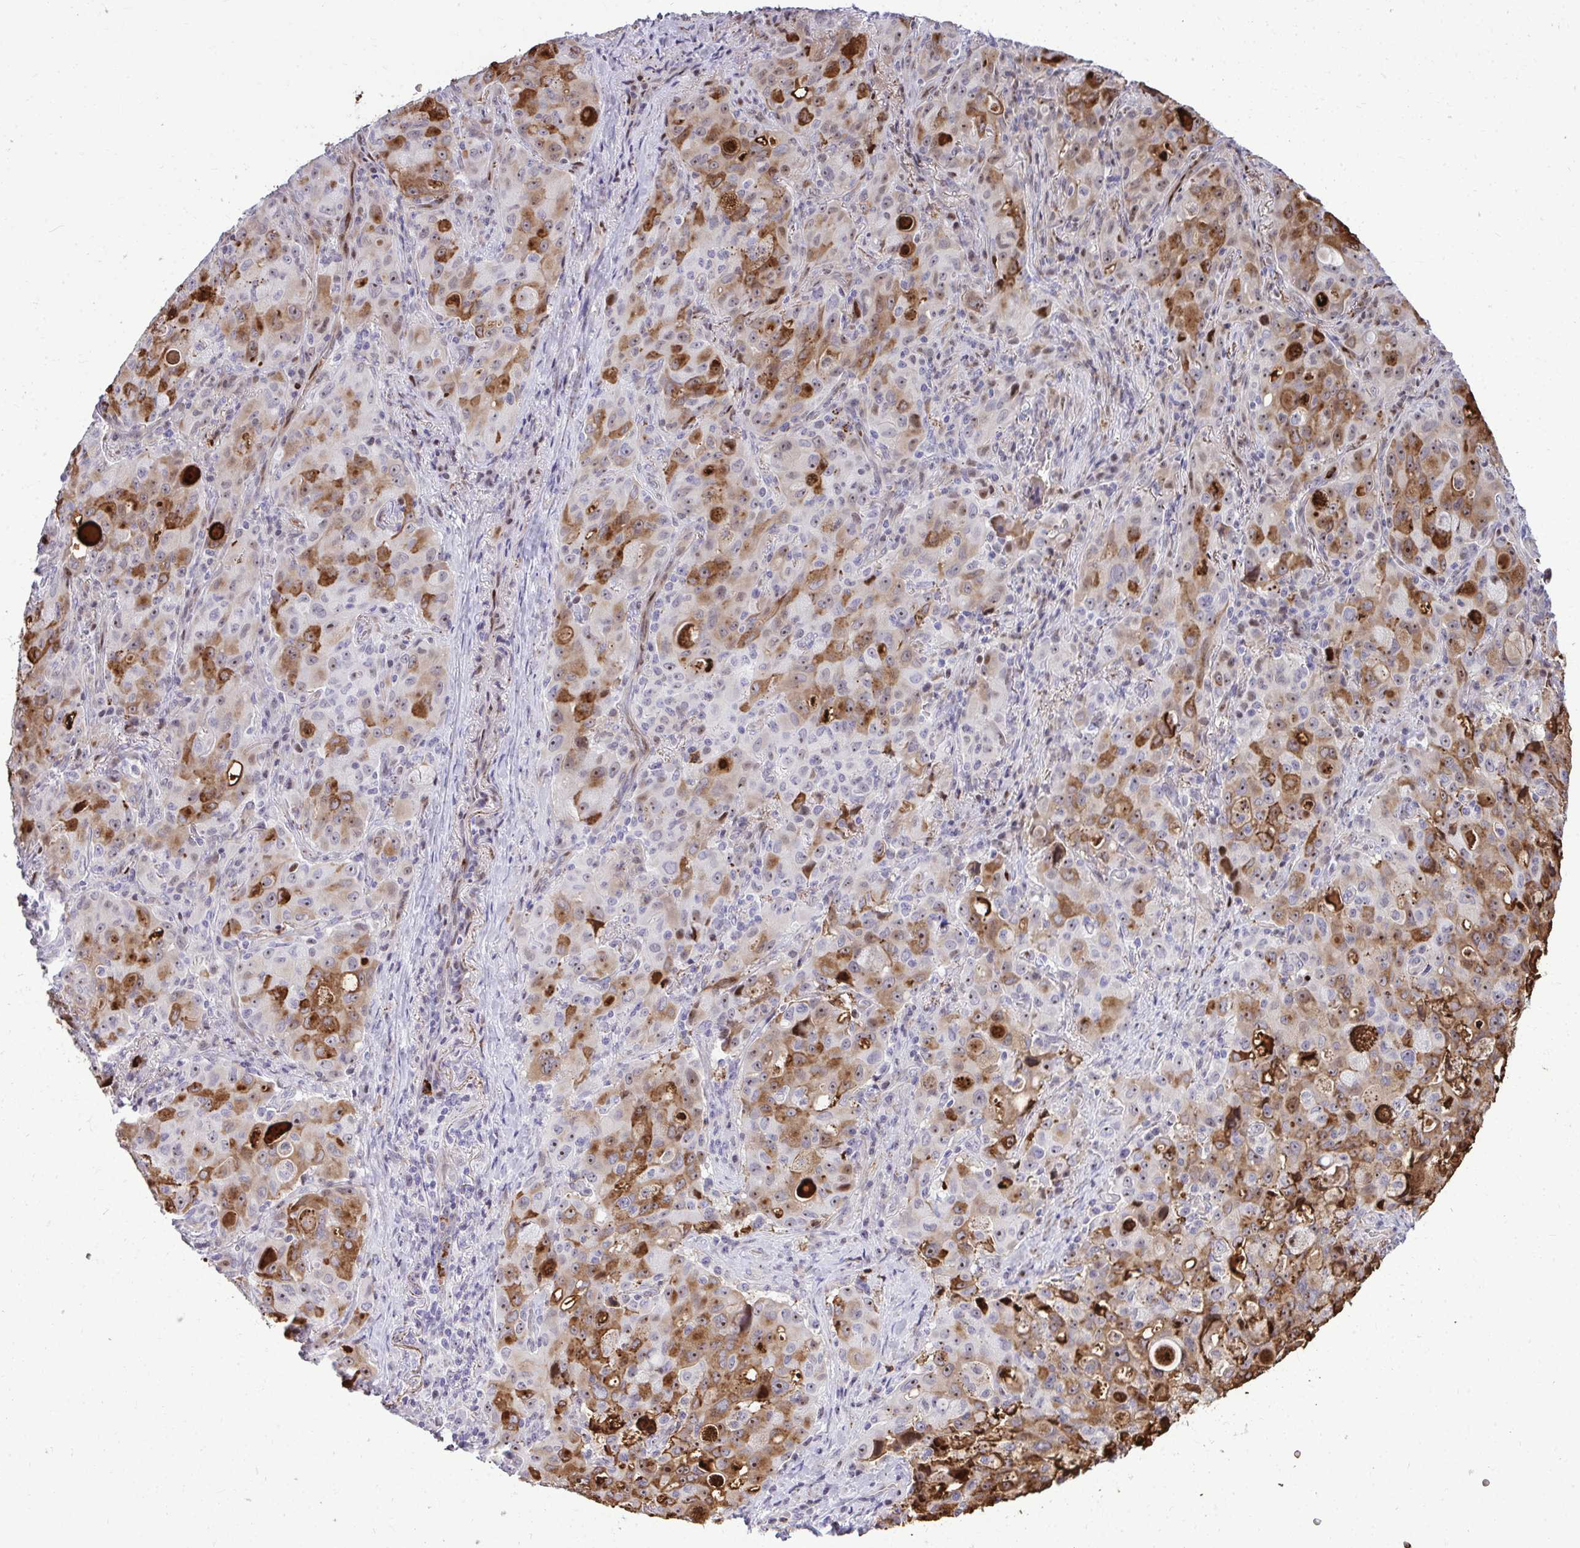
{"staining": {"intensity": "strong", "quantity": "25%-75%", "location": "cytoplasmic/membranous,nuclear"}, "tissue": "lung cancer", "cell_type": "Tumor cells", "image_type": "cancer", "snomed": [{"axis": "morphology", "description": "Adenocarcinoma, NOS"}, {"axis": "topography", "description": "Lung"}], "caption": "A brown stain shows strong cytoplasmic/membranous and nuclear positivity of a protein in lung cancer (adenocarcinoma) tumor cells.", "gene": "DLX4", "patient": {"sex": "female", "age": 44}}